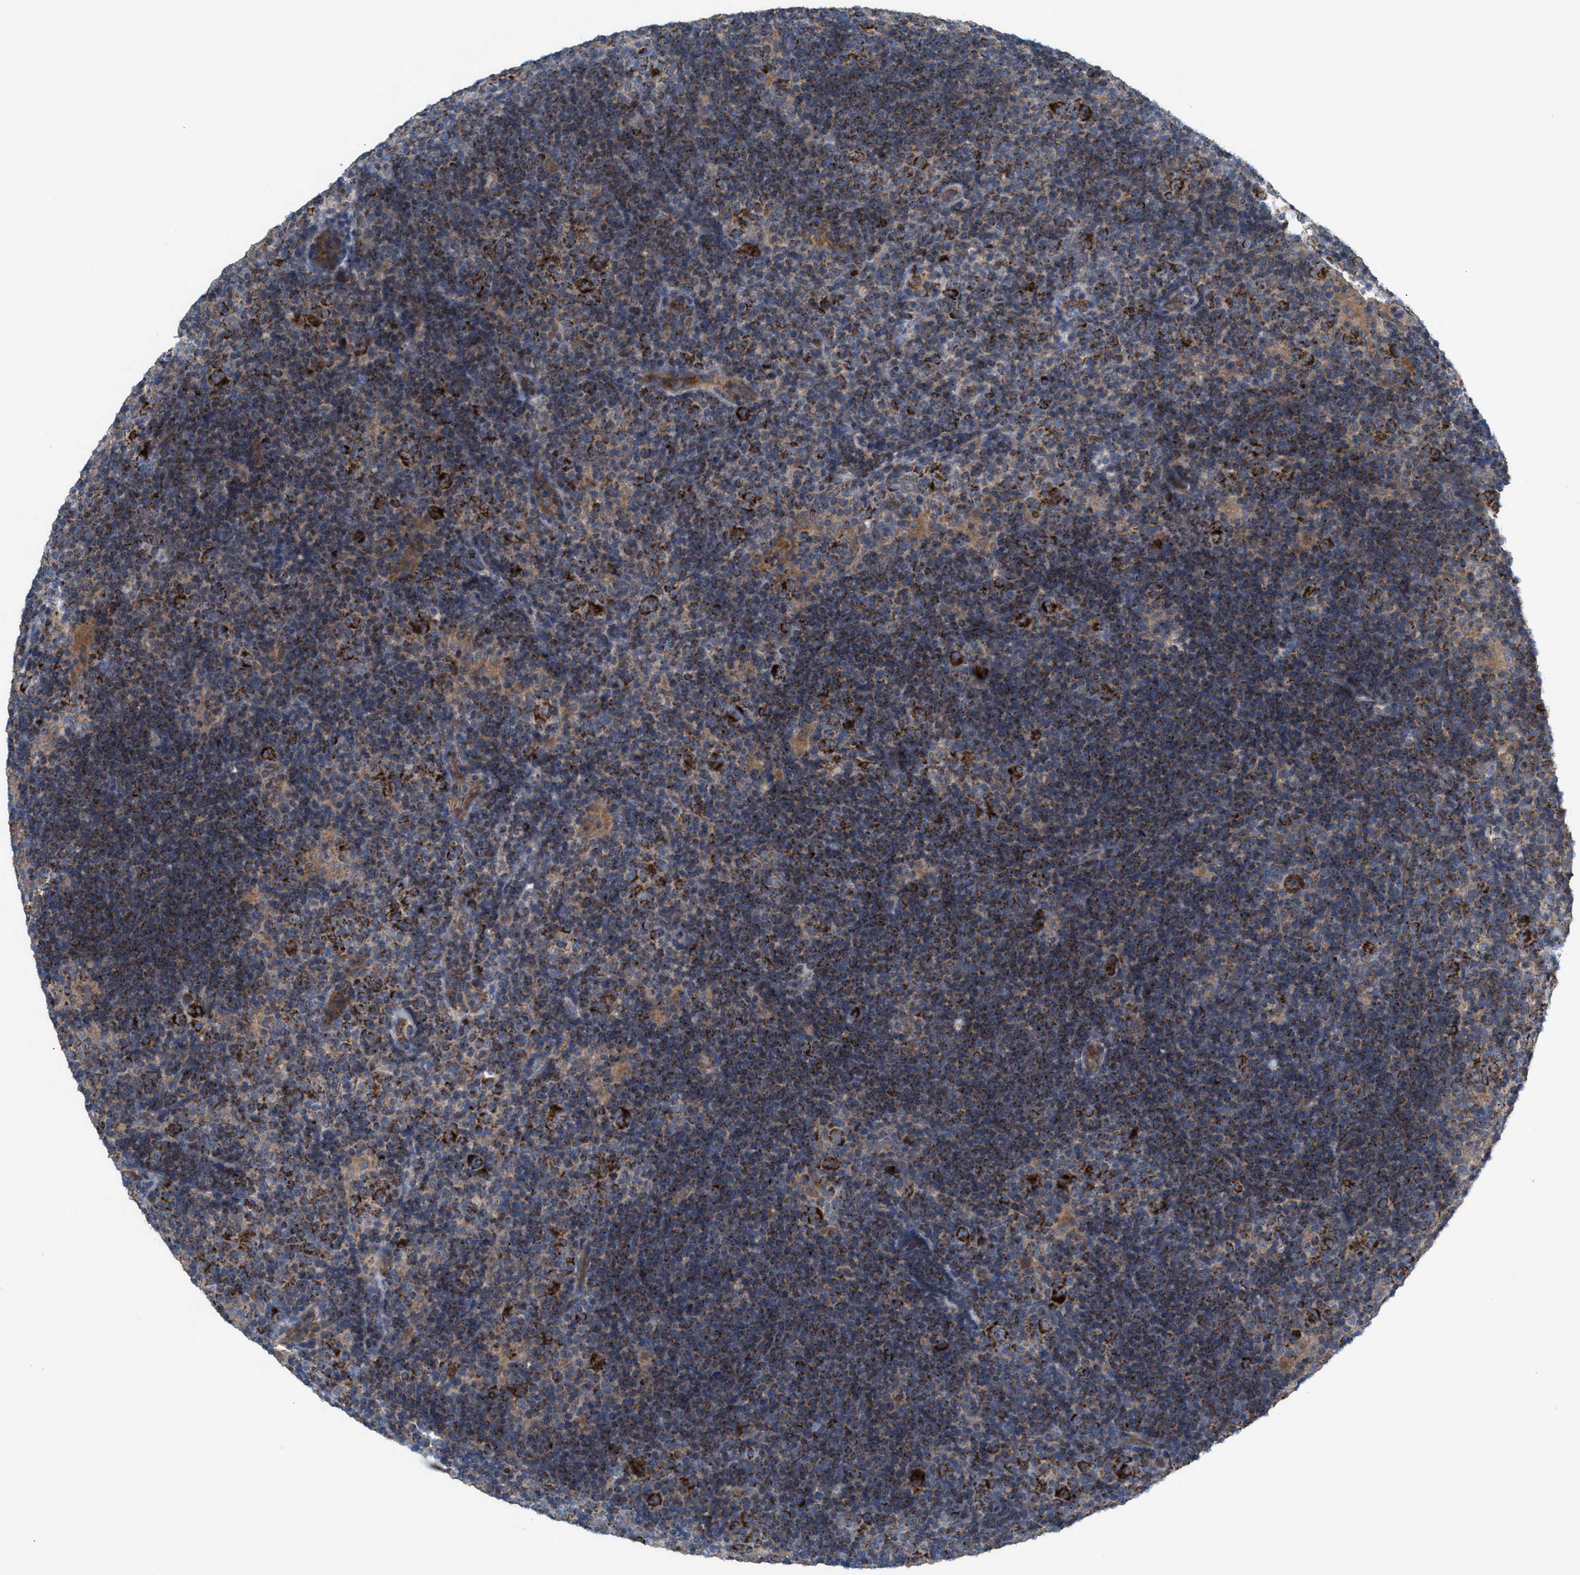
{"staining": {"intensity": "strong", "quantity": ">75%", "location": "cytoplasmic/membranous"}, "tissue": "lymphoma", "cell_type": "Tumor cells", "image_type": "cancer", "snomed": [{"axis": "morphology", "description": "Hodgkin's disease, NOS"}, {"axis": "topography", "description": "Lymph node"}], "caption": "Immunohistochemical staining of human lymphoma shows high levels of strong cytoplasmic/membranous protein expression in approximately >75% of tumor cells.", "gene": "MRM1", "patient": {"sex": "female", "age": 57}}